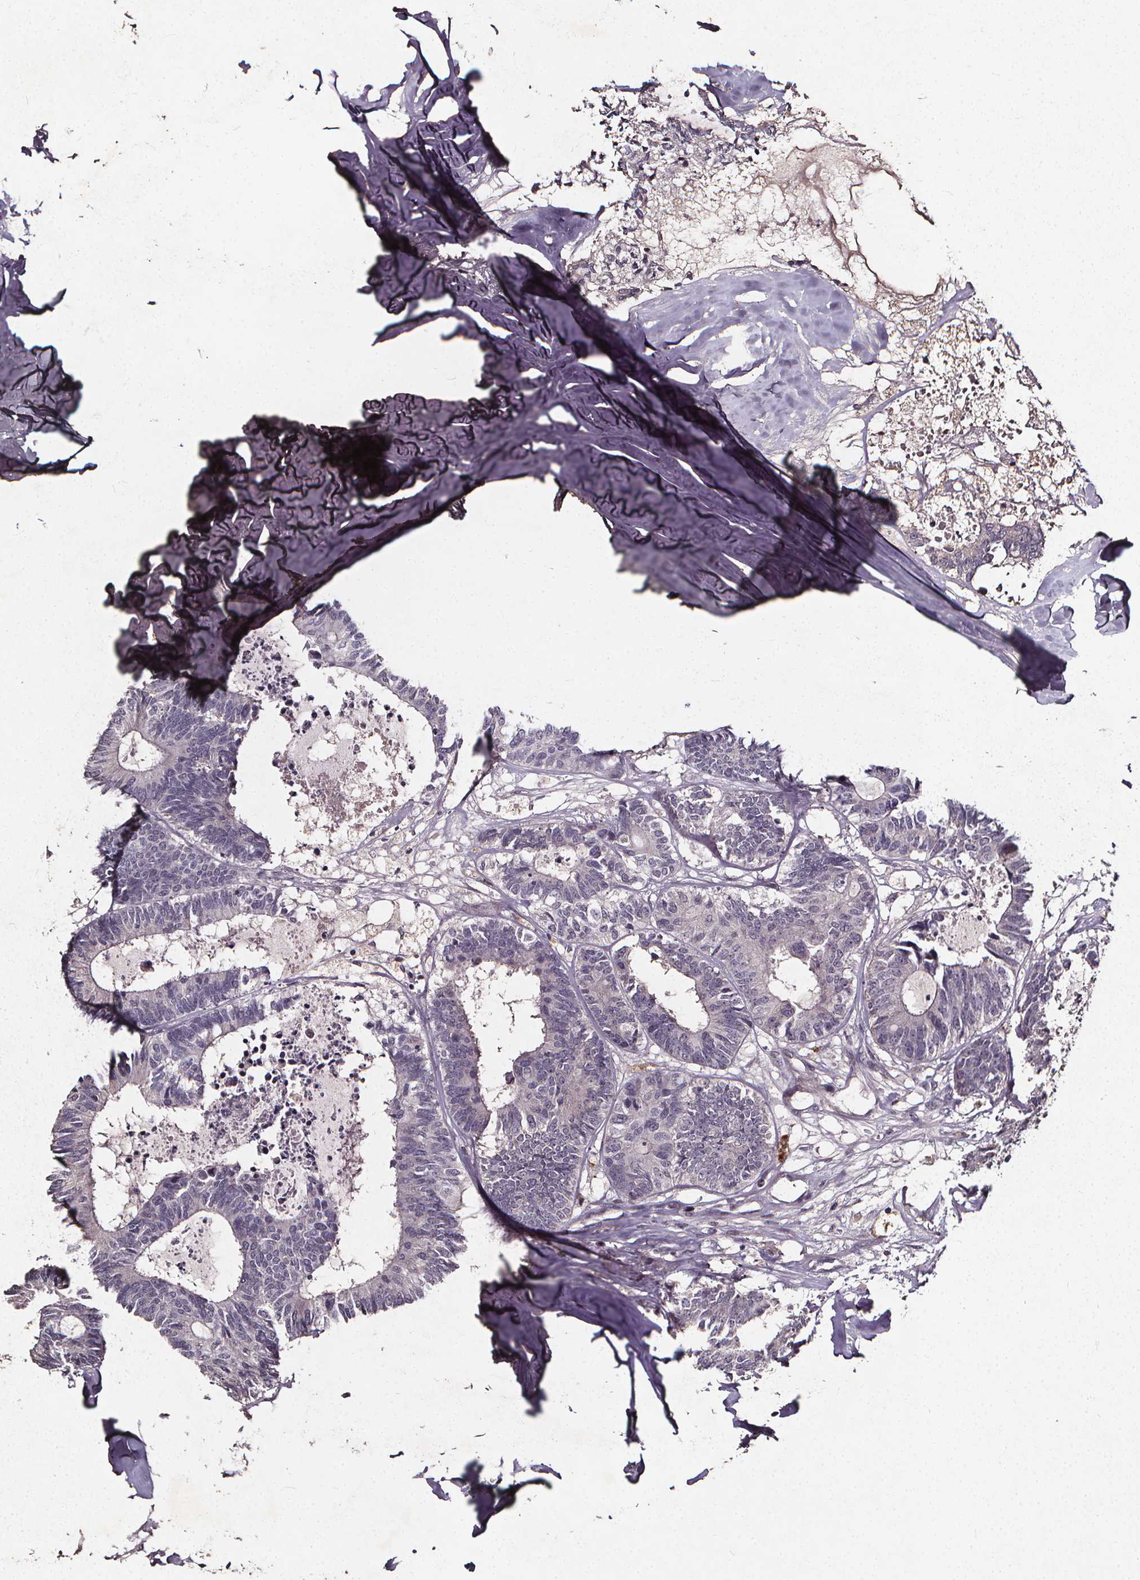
{"staining": {"intensity": "negative", "quantity": "none", "location": "none"}, "tissue": "colorectal cancer", "cell_type": "Tumor cells", "image_type": "cancer", "snomed": [{"axis": "morphology", "description": "Adenocarcinoma, NOS"}, {"axis": "topography", "description": "Colon"}, {"axis": "topography", "description": "Rectum"}], "caption": "Immunohistochemistry (IHC) image of neoplastic tissue: colorectal cancer (adenocarcinoma) stained with DAB (3,3'-diaminobenzidine) reveals no significant protein expression in tumor cells.", "gene": "SPAG8", "patient": {"sex": "male", "age": 57}}